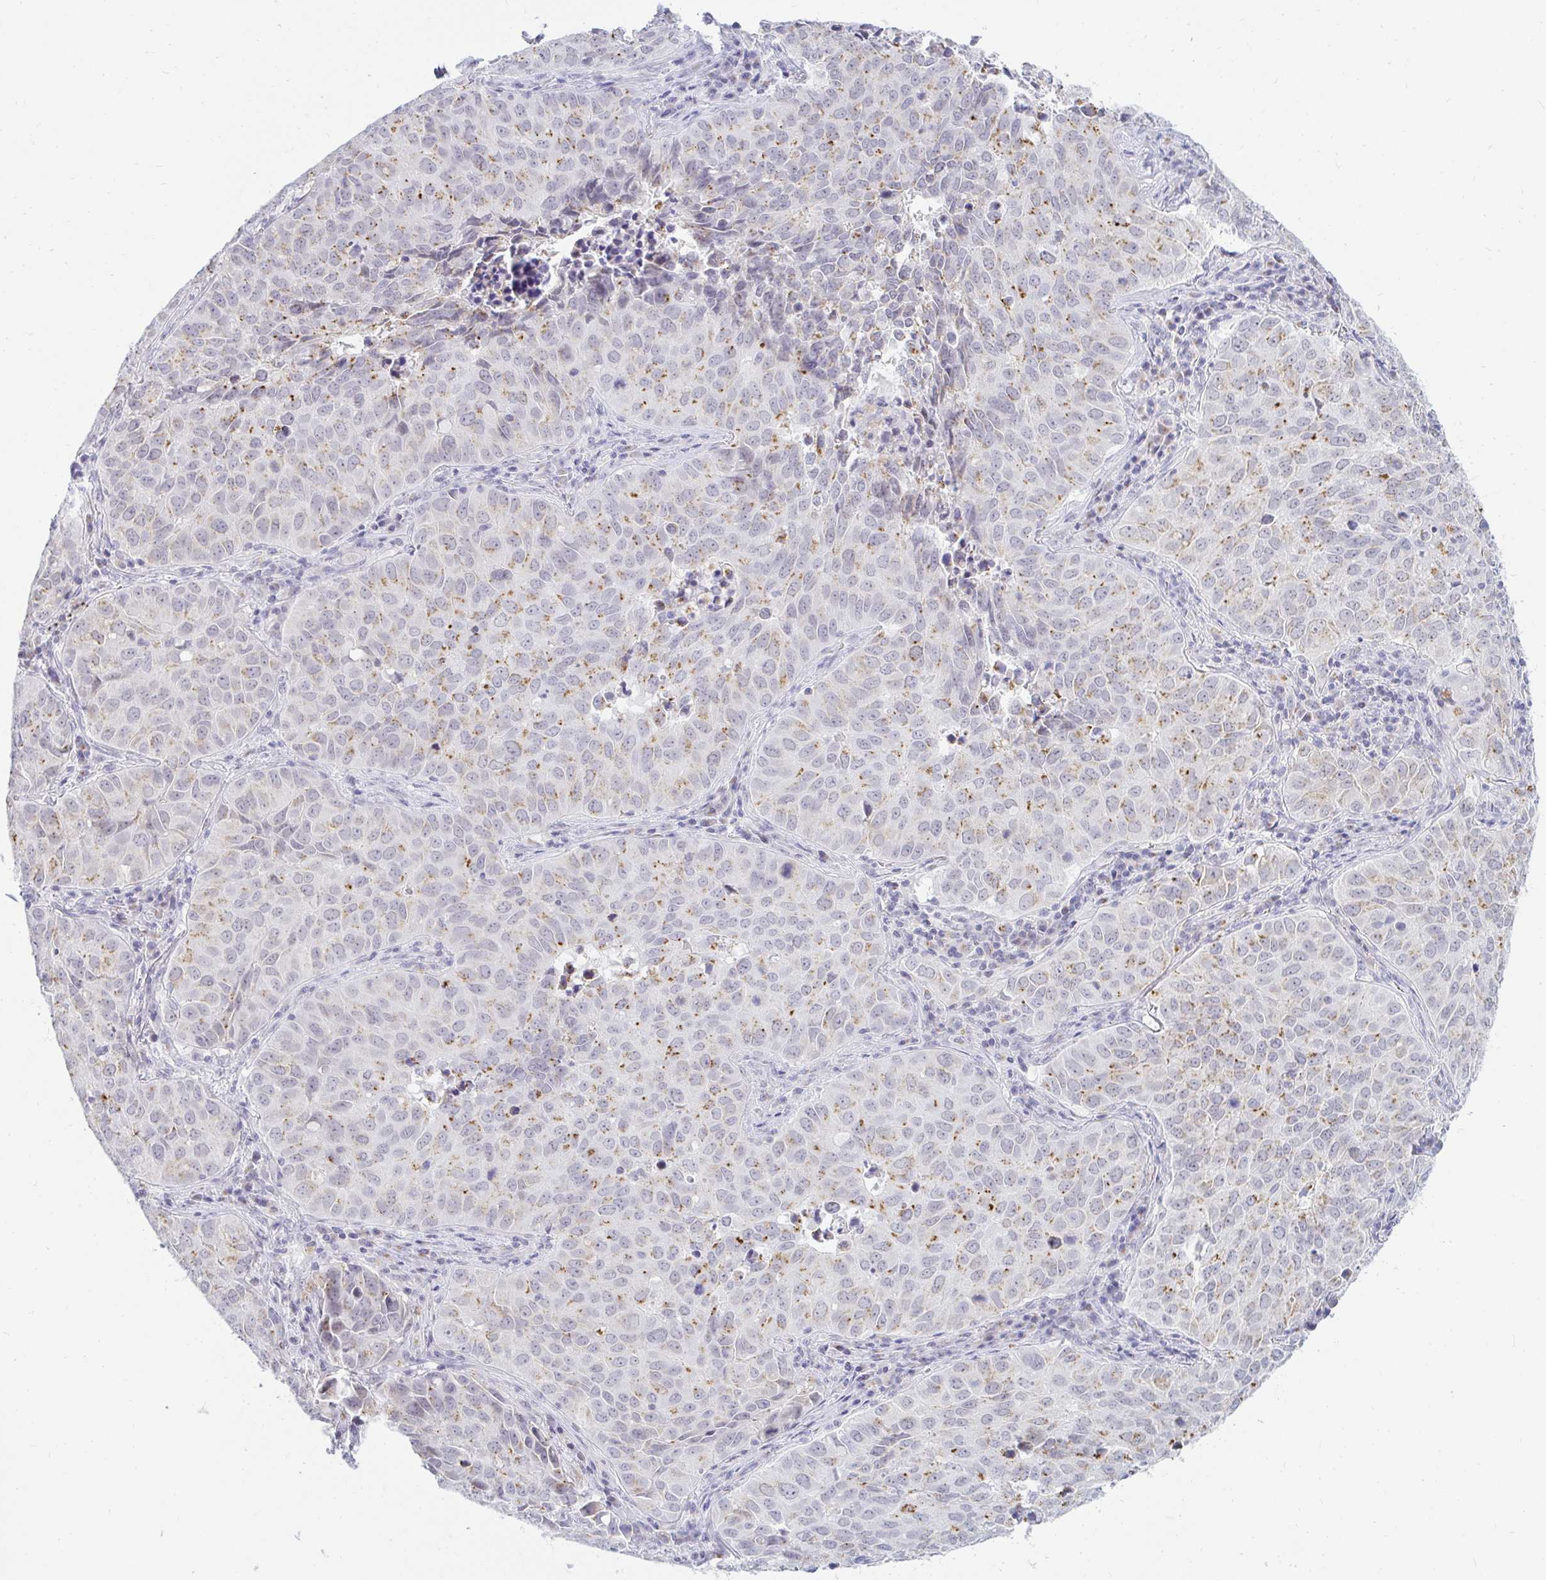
{"staining": {"intensity": "weak", "quantity": ">75%", "location": "cytoplasmic/membranous"}, "tissue": "lung cancer", "cell_type": "Tumor cells", "image_type": "cancer", "snomed": [{"axis": "morphology", "description": "Adenocarcinoma, NOS"}, {"axis": "topography", "description": "Lung"}], "caption": "Immunohistochemistry of lung cancer exhibits low levels of weak cytoplasmic/membranous staining in approximately >75% of tumor cells.", "gene": "OR51D1", "patient": {"sex": "female", "age": 50}}